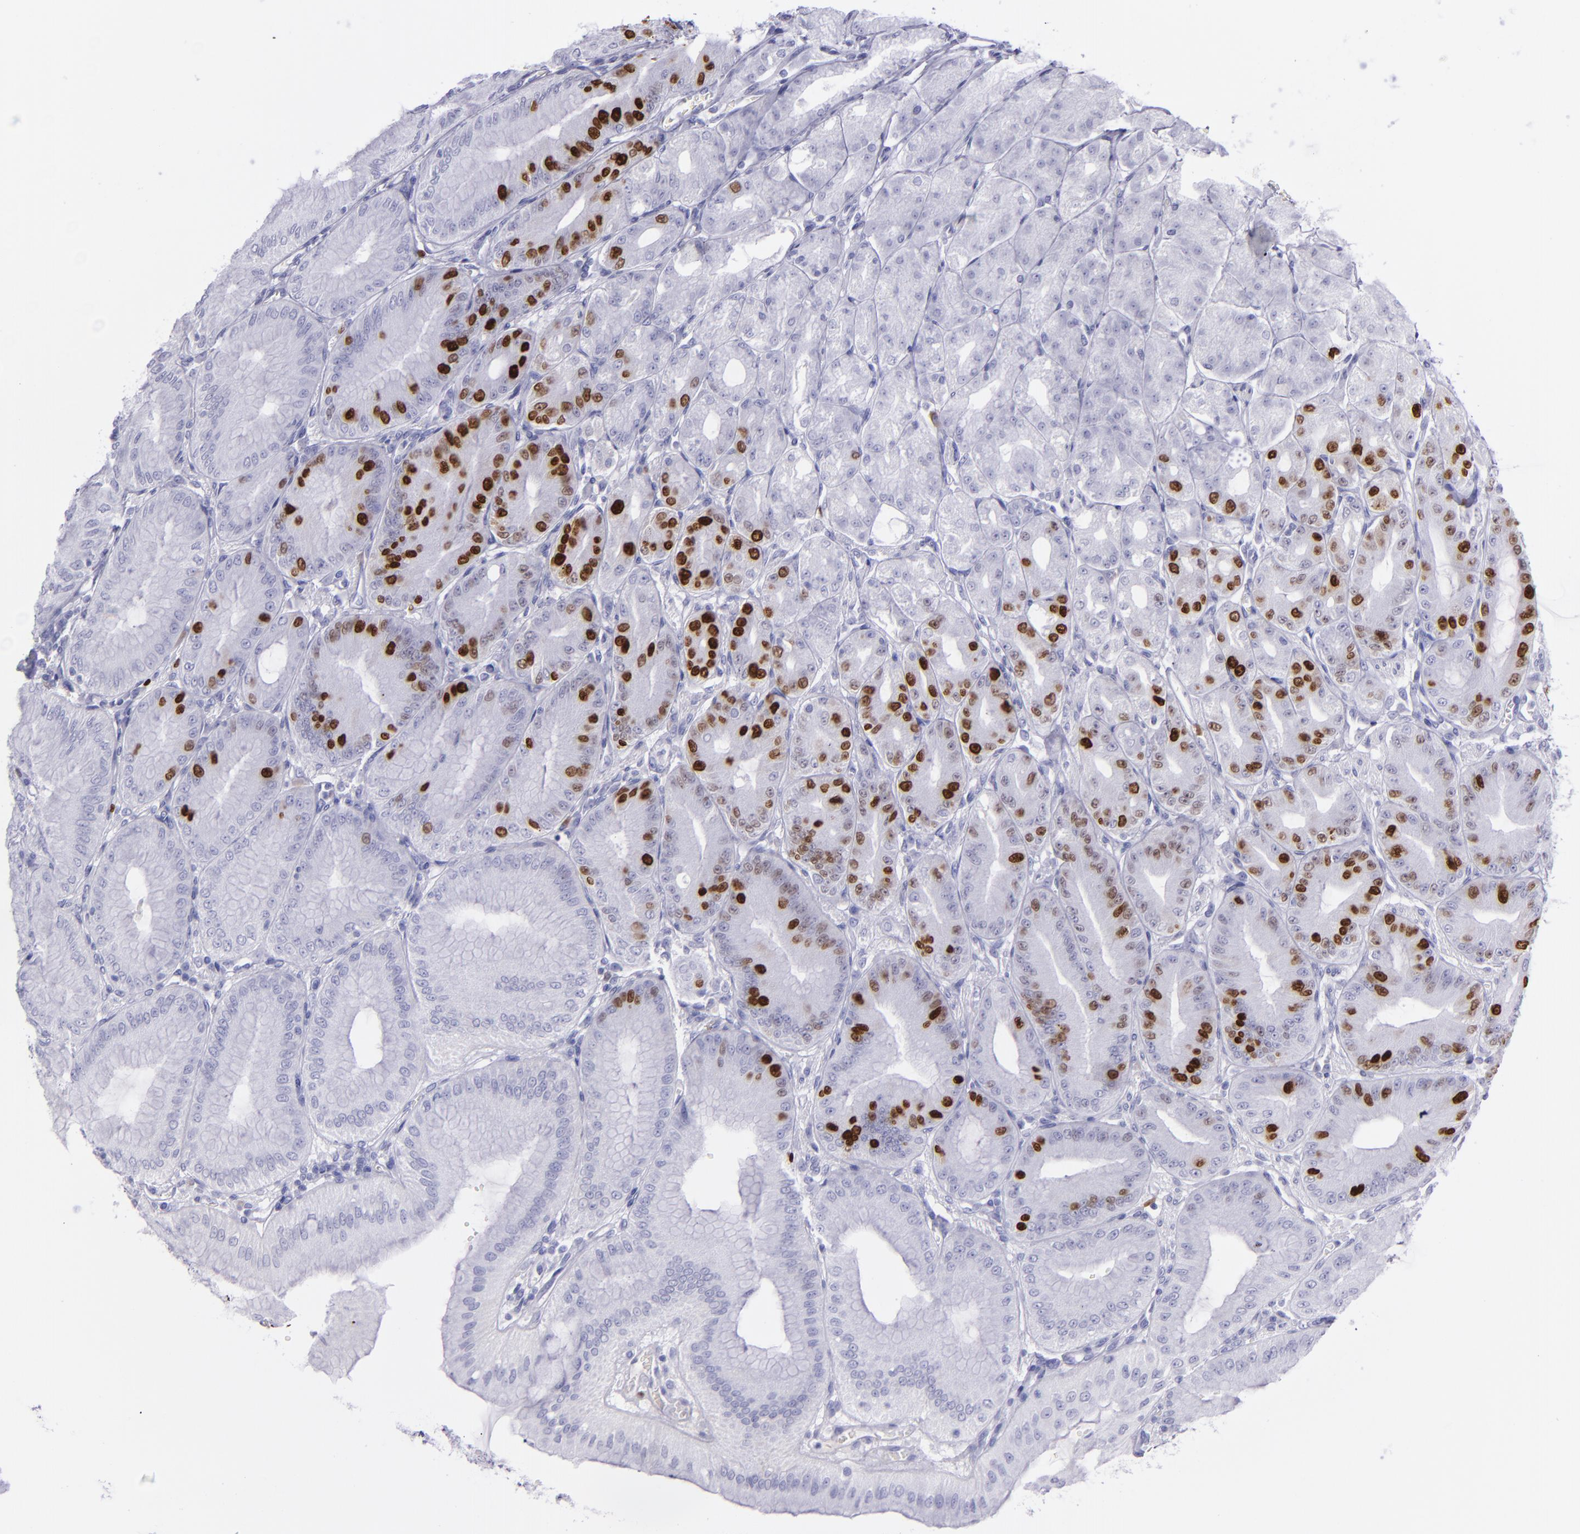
{"staining": {"intensity": "strong", "quantity": "25%-75%", "location": "nuclear"}, "tissue": "stomach", "cell_type": "Glandular cells", "image_type": "normal", "snomed": [{"axis": "morphology", "description": "Normal tissue, NOS"}, {"axis": "topography", "description": "Stomach, lower"}], "caption": "Brown immunohistochemical staining in normal stomach shows strong nuclear staining in about 25%-75% of glandular cells.", "gene": "TOP2A", "patient": {"sex": "male", "age": 71}}